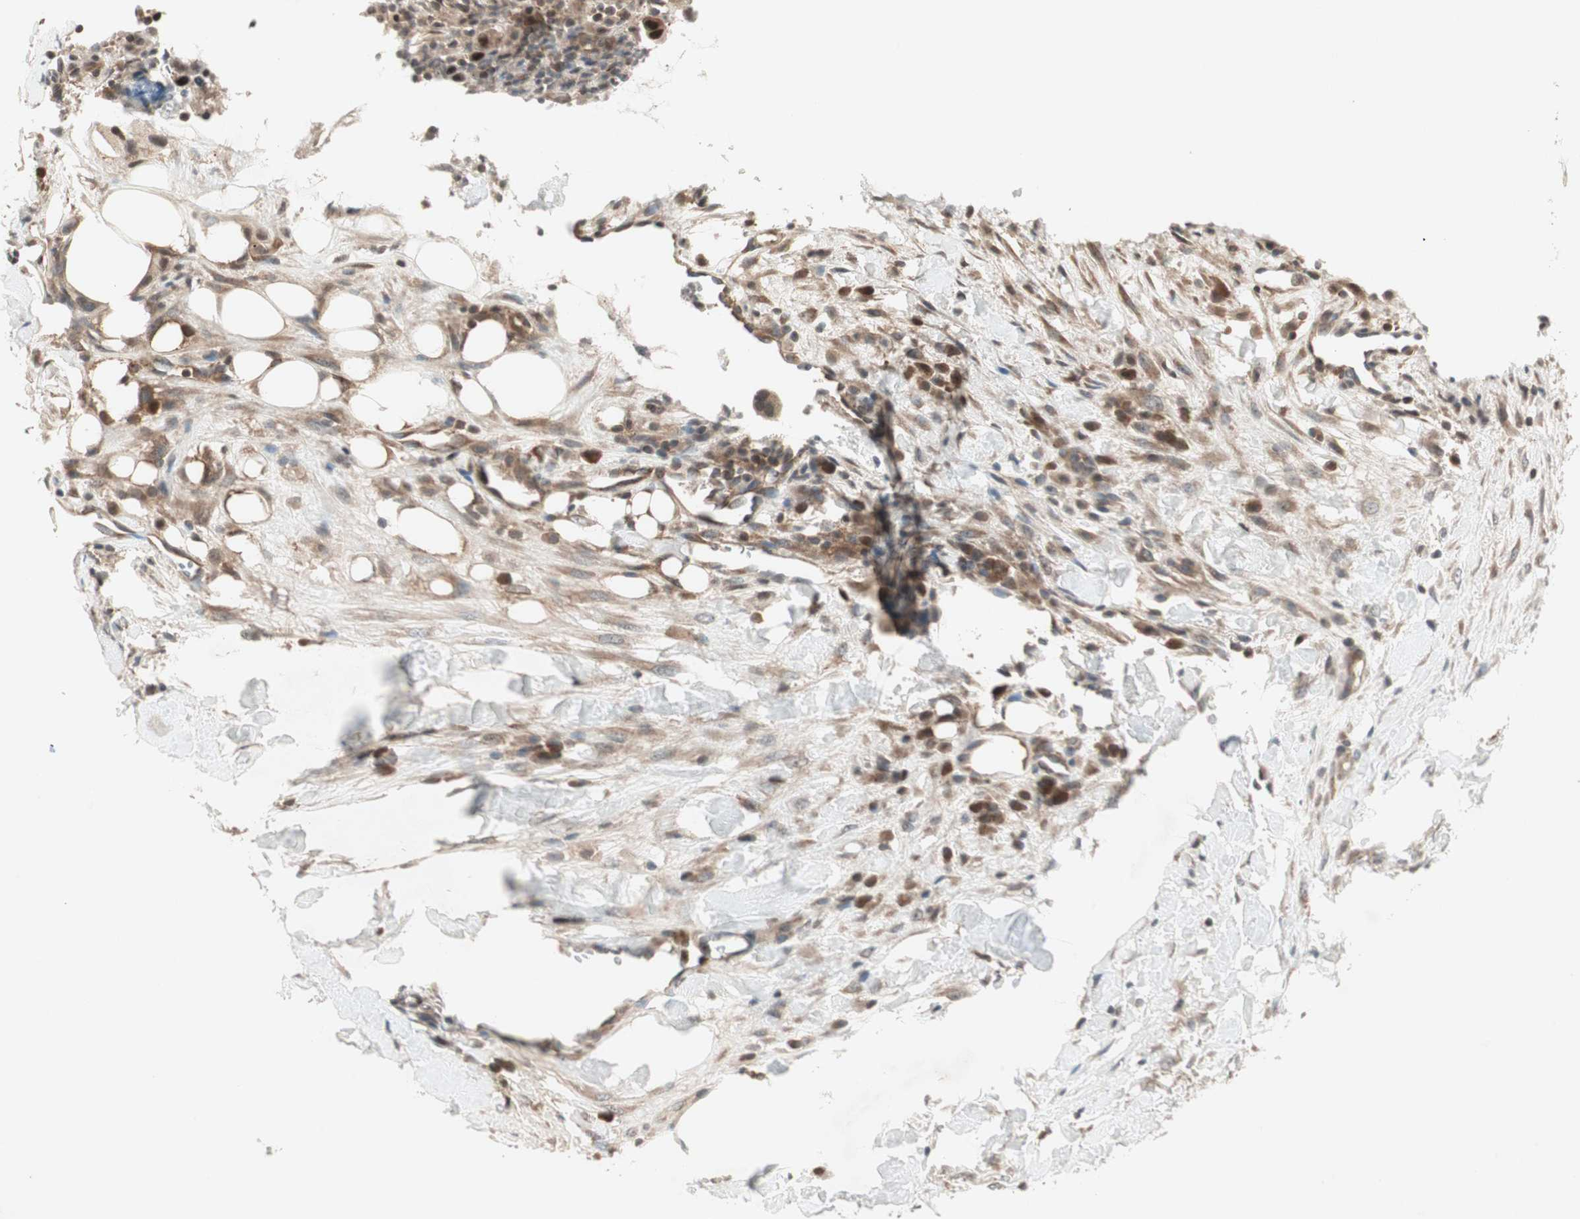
{"staining": {"intensity": "moderate", "quantity": ">75%", "location": "cytoplasmic/membranous,nuclear"}, "tissue": "breast cancer", "cell_type": "Tumor cells", "image_type": "cancer", "snomed": [{"axis": "morphology", "description": "Duct carcinoma"}, {"axis": "topography", "description": "Breast"}], "caption": "IHC image of neoplastic tissue: breast cancer (invasive ductal carcinoma) stained using immunohistochemistry reveals medium levels of moderate protein expression localized specifically in the cytoplasmic/membranous and nuclear of tumor cells, appearing as a cytoplasmic/membranous and nuclear brown color.", "gene": "IRS1", "patient": {"sex": "female", "age": 37}}